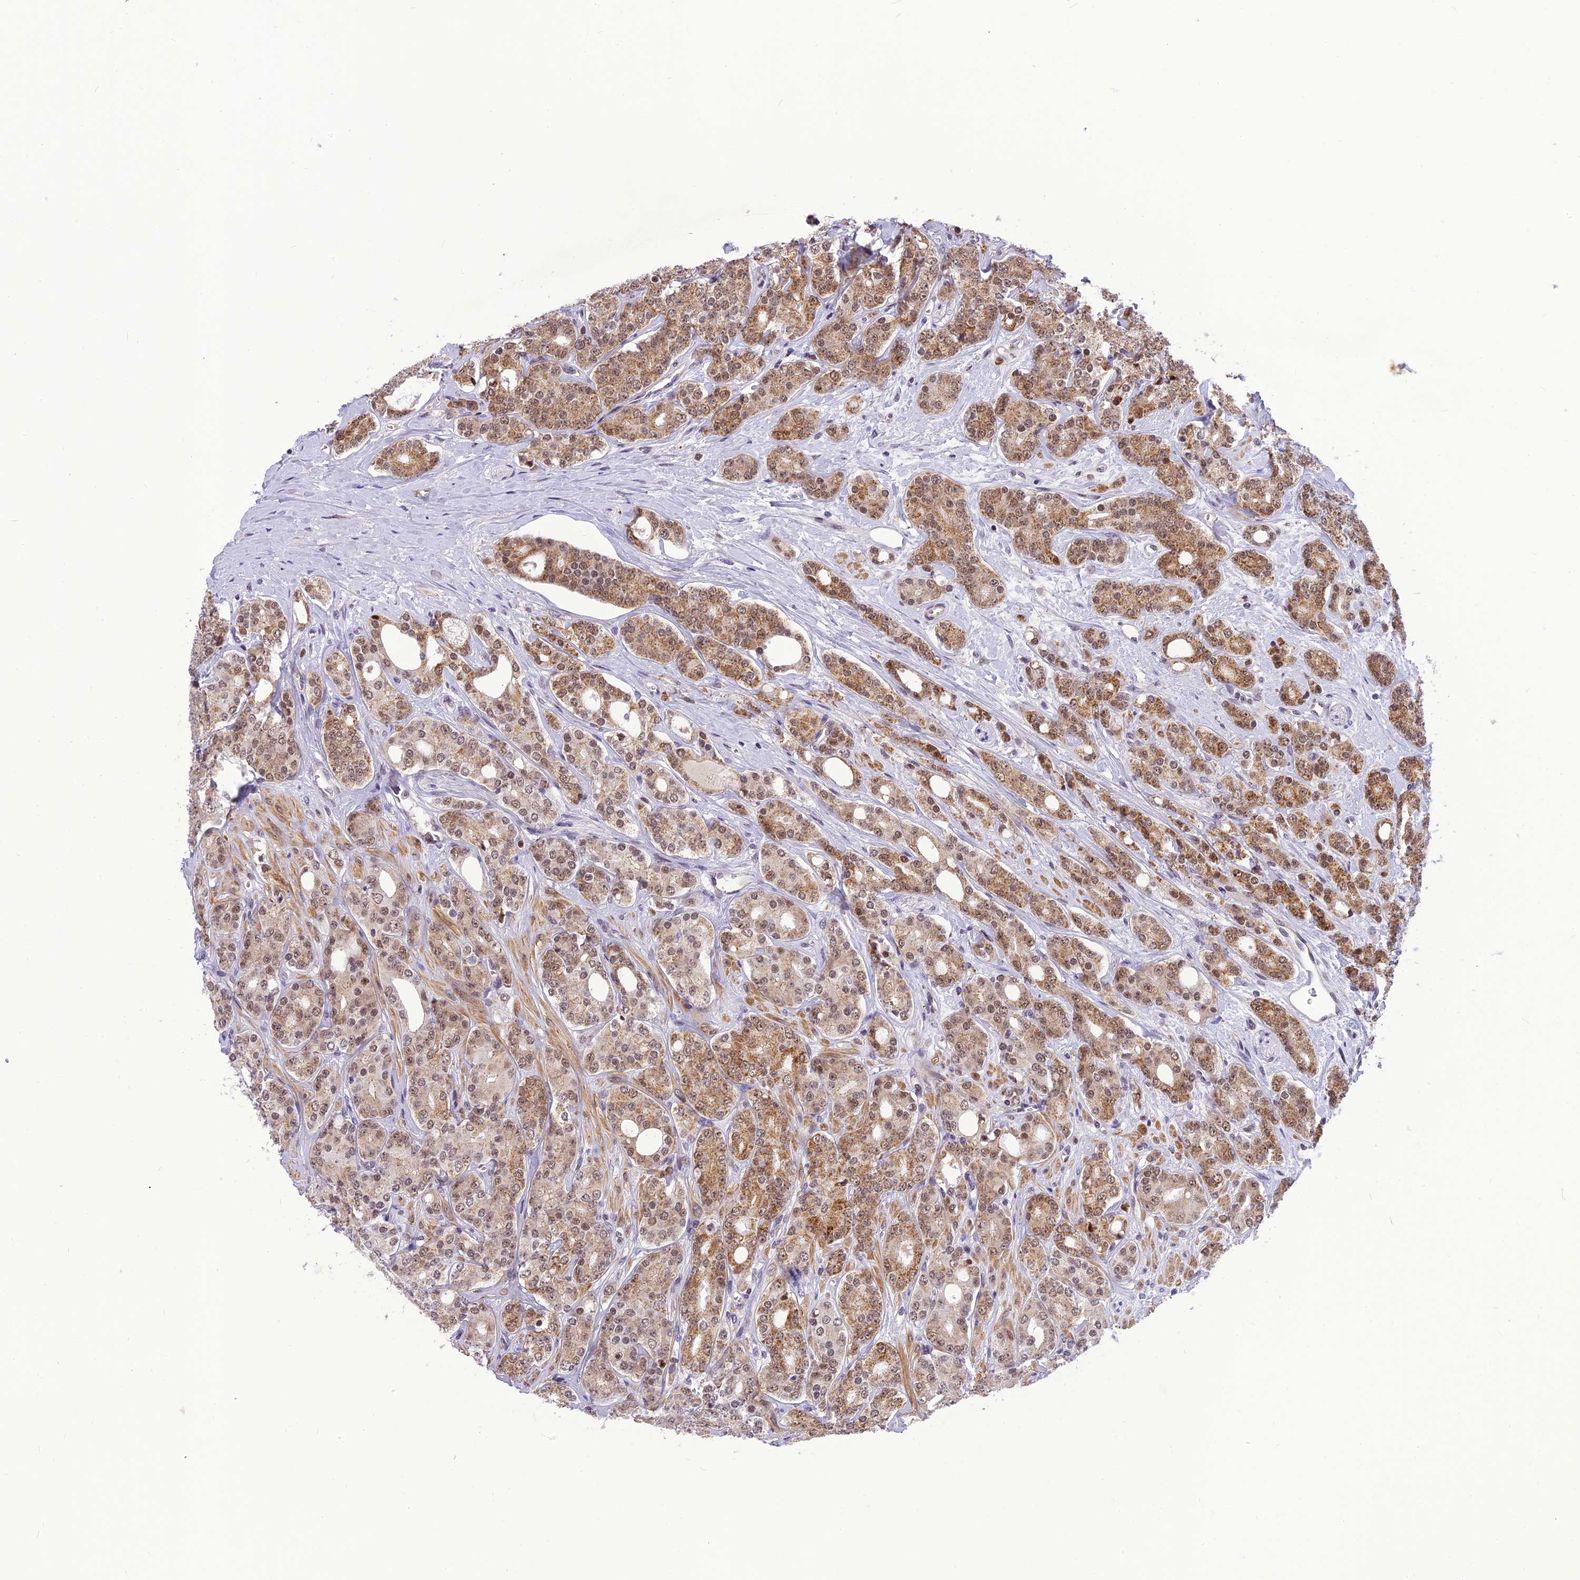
{"staining": {"intensity": "moderate", "quantity": ">75%", "location": "cytoplasmic/membranous,nuclear"}, "tissue": "prostate cancer", "cell_type": "Tumor cells", "image_type": "cancer", "snomed": [{"axis": "morphology", "description": "Adenocarcinoma, High grade"}, {"axis": "topography", "description": "Prostate"}], "caption": "Moderate cytoplasmic/membranous and nuclear positivity is appreciated in about >75% of tumor cells in prostate cancer (high-grade adenocarcinoma). The staining is performed using DAB brown chromogen to label protein expression. The nuclei are counter-stained blue using hematoxylin.", "gene": "CMC1", "patient": {"sex": "male", "age": 62}}